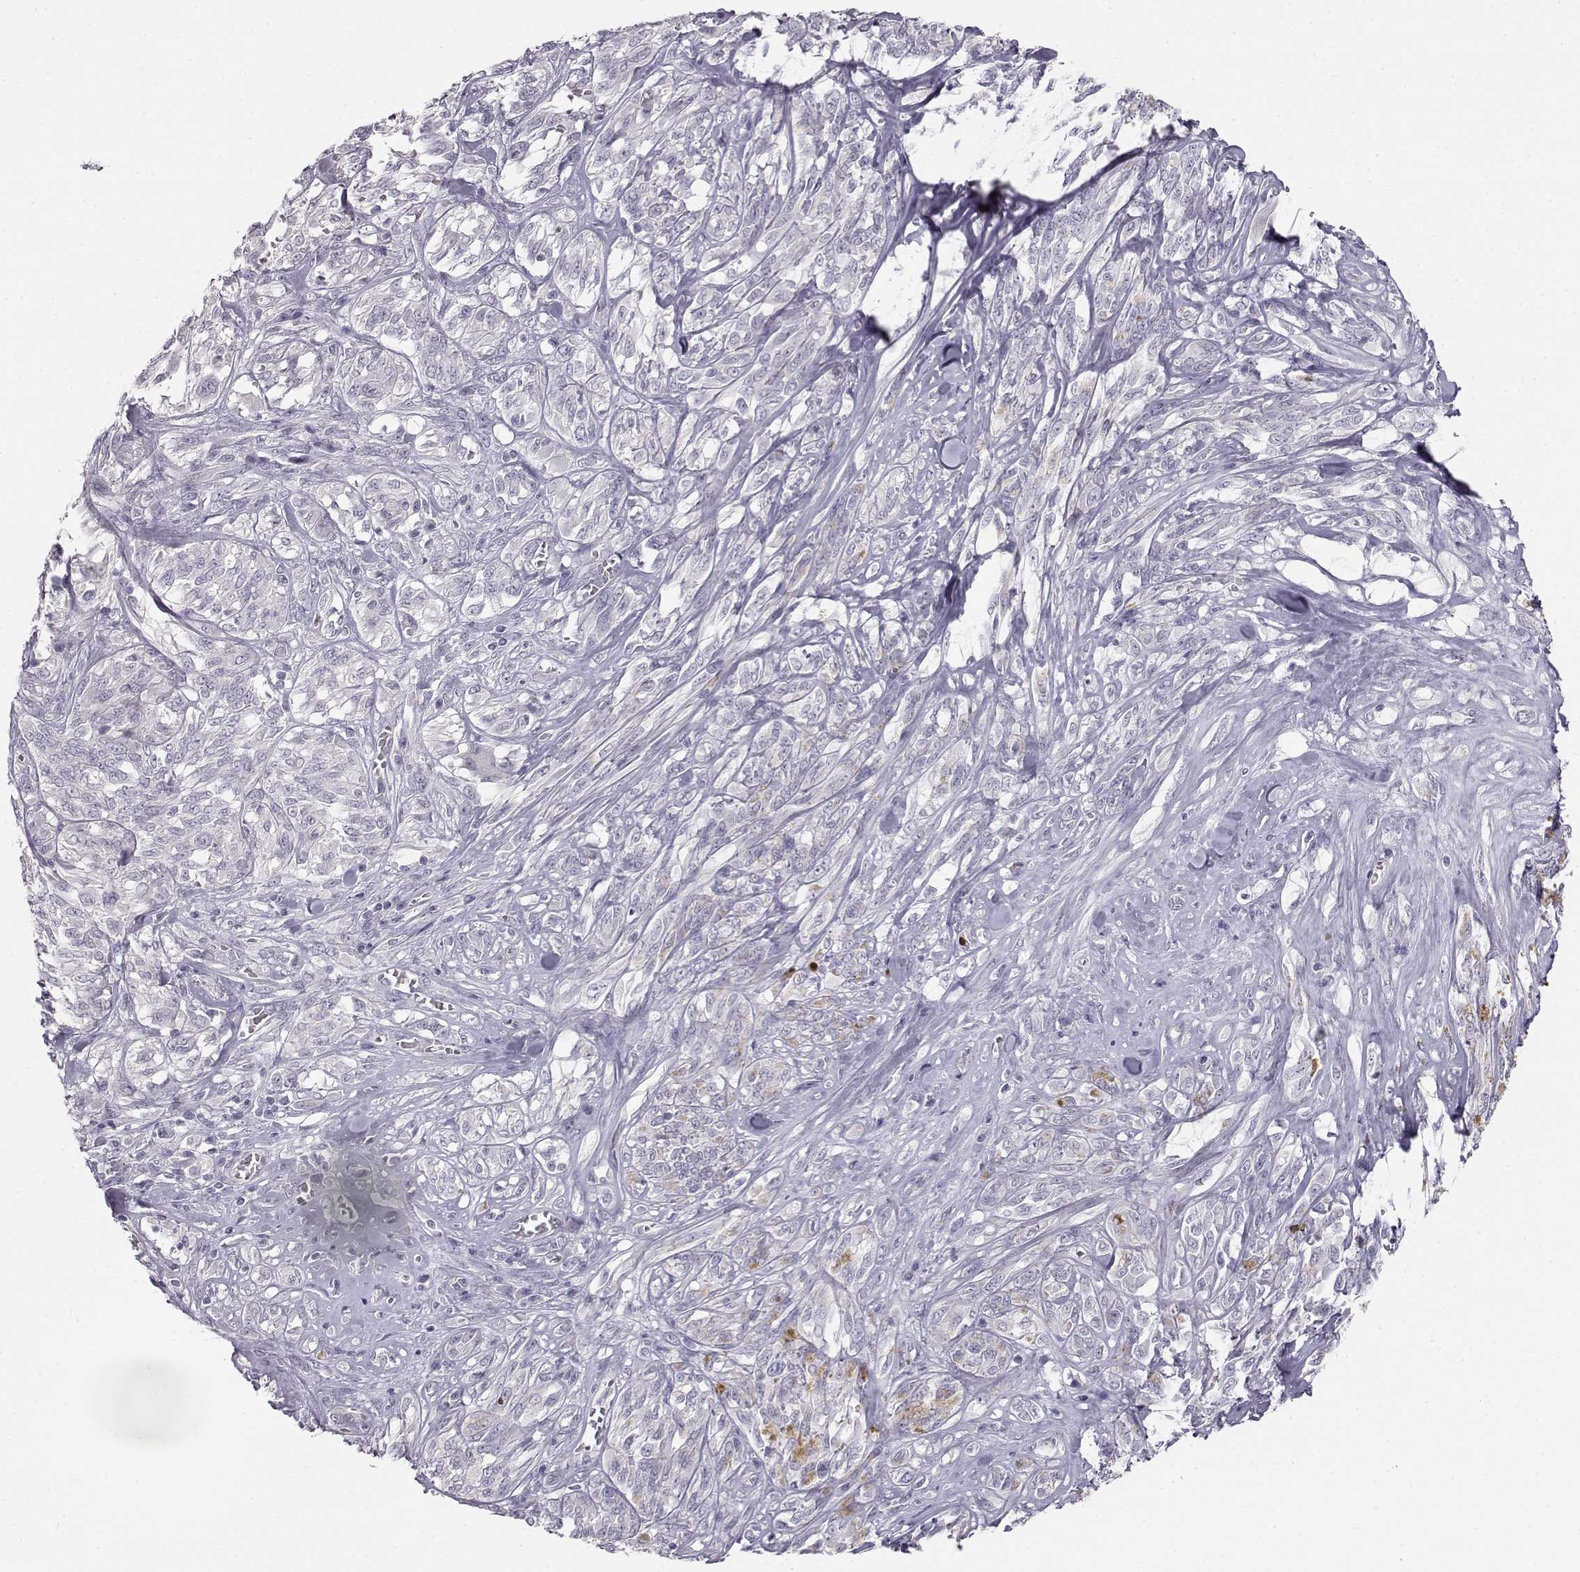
{"staining": {"intensity": "negative", "quantity": "none", "location": "none"}, "tissue": "melanoma", "cell_type": "Tumor cells", "image_type": "cancer", "snomed": [{"axis": "morphology", "description": "Malignant melanoma, NOS"}, {"axis": "topography", "description": "Skin"}], "caption": "Malignant melanoma stained for a protein using immunohistochemistry (IHC) reveals no expression tumor cells.", "gene": "MYCBPAP", "patient": {"sex": "female", "age": 91}}